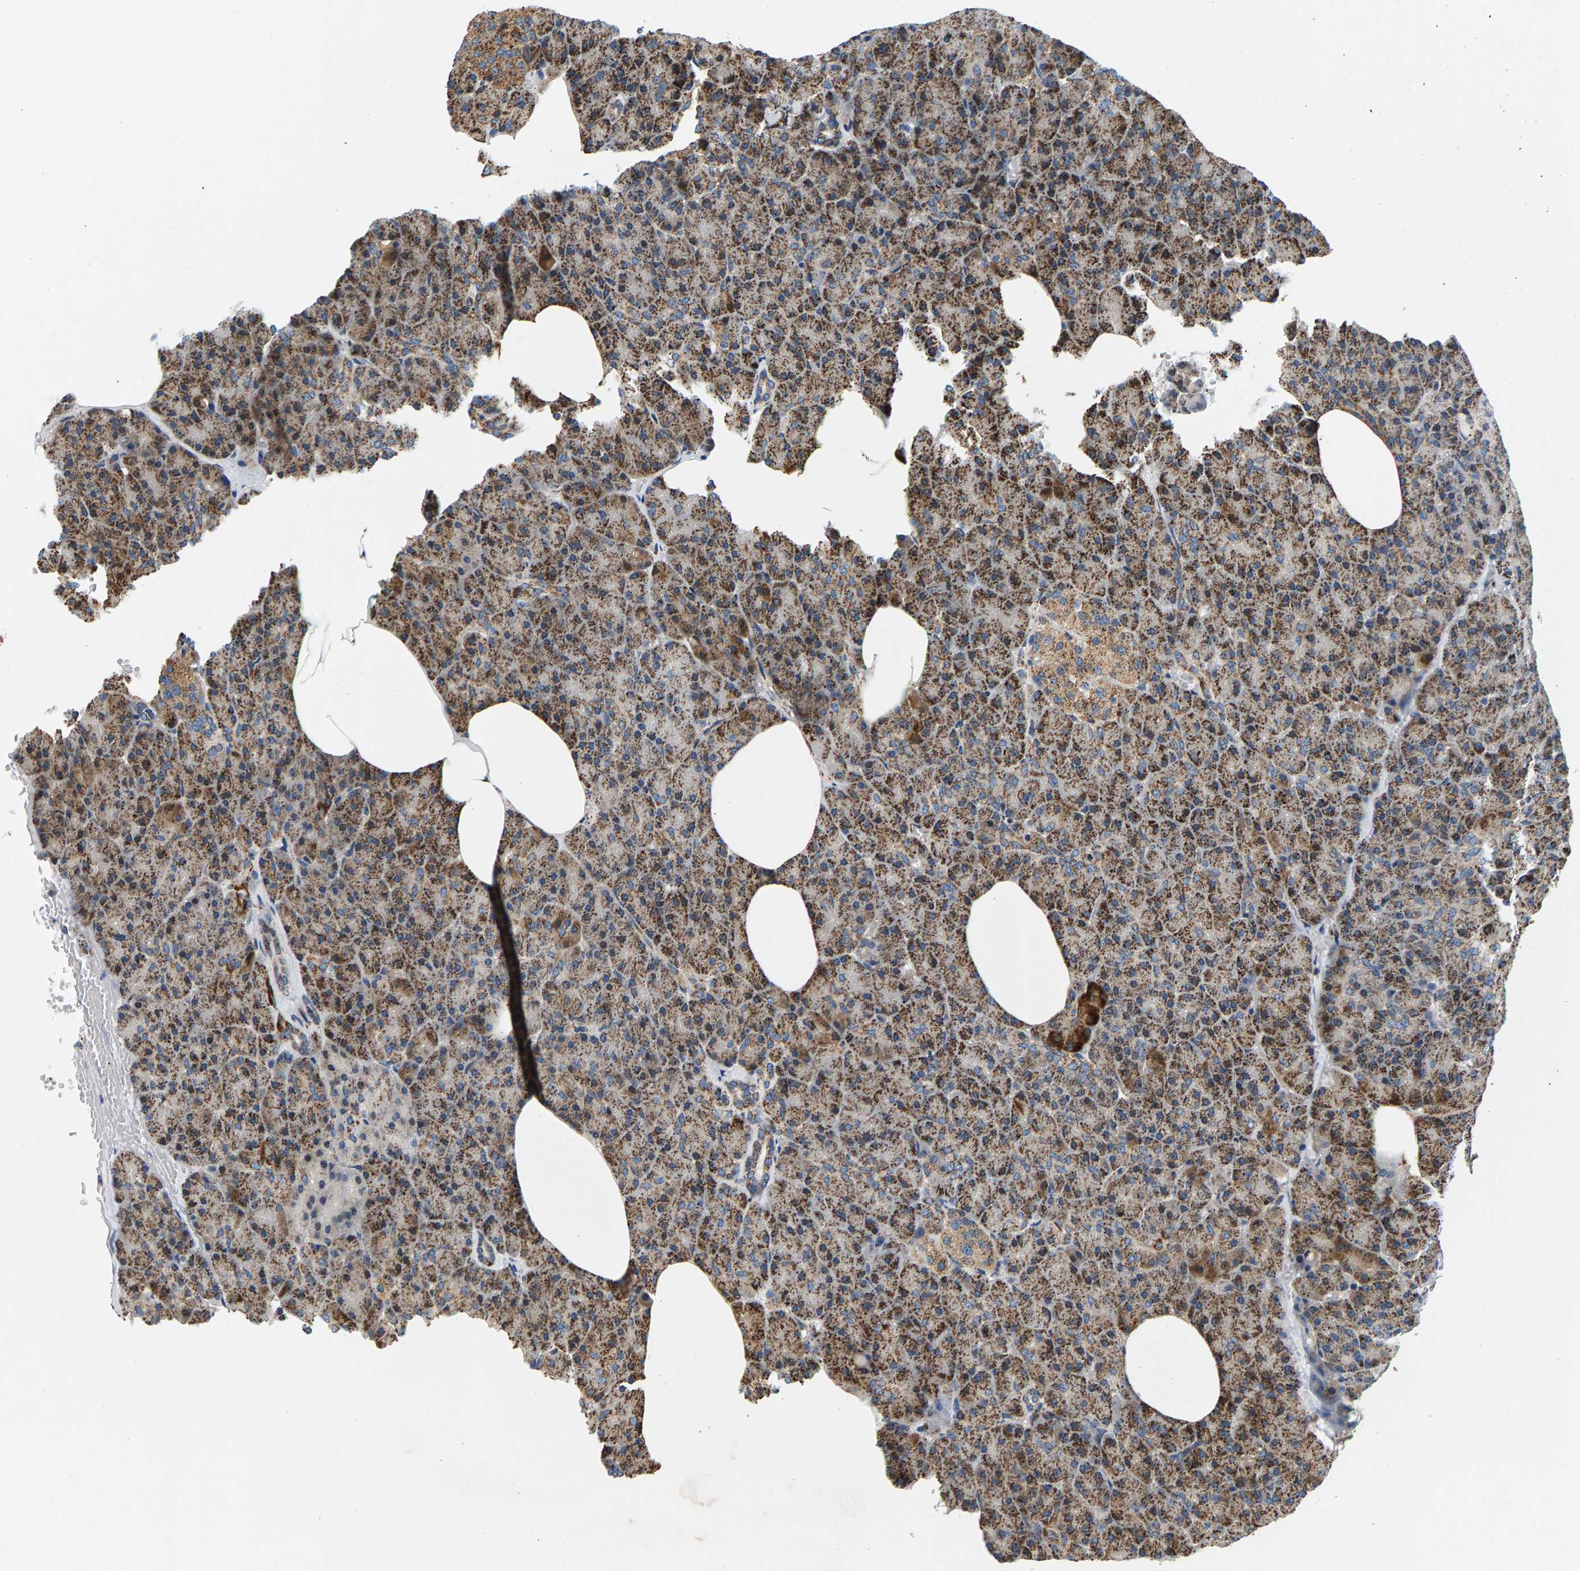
{"staining": {"intensity": "moderate", "quantity": ">75%", "location": "cytoplasmic/membranous"}, "tissue": "pancreas", "cell_type": "Exocrine glandular cells", "image_type": "normal", "snomed": [{"axis": "morphology", "description": "Normal tissue, NOS"}, {"axis": "topography", "description": "Pancreas"}], "caption": "The histopathology image displays a brown stain indicating the presence of a protein in the cytoplasmic/membranous of exocrine glandular cells in pancreas.", "gene": "PDE1A", "patient": {"sex": "female", "age": 35}}